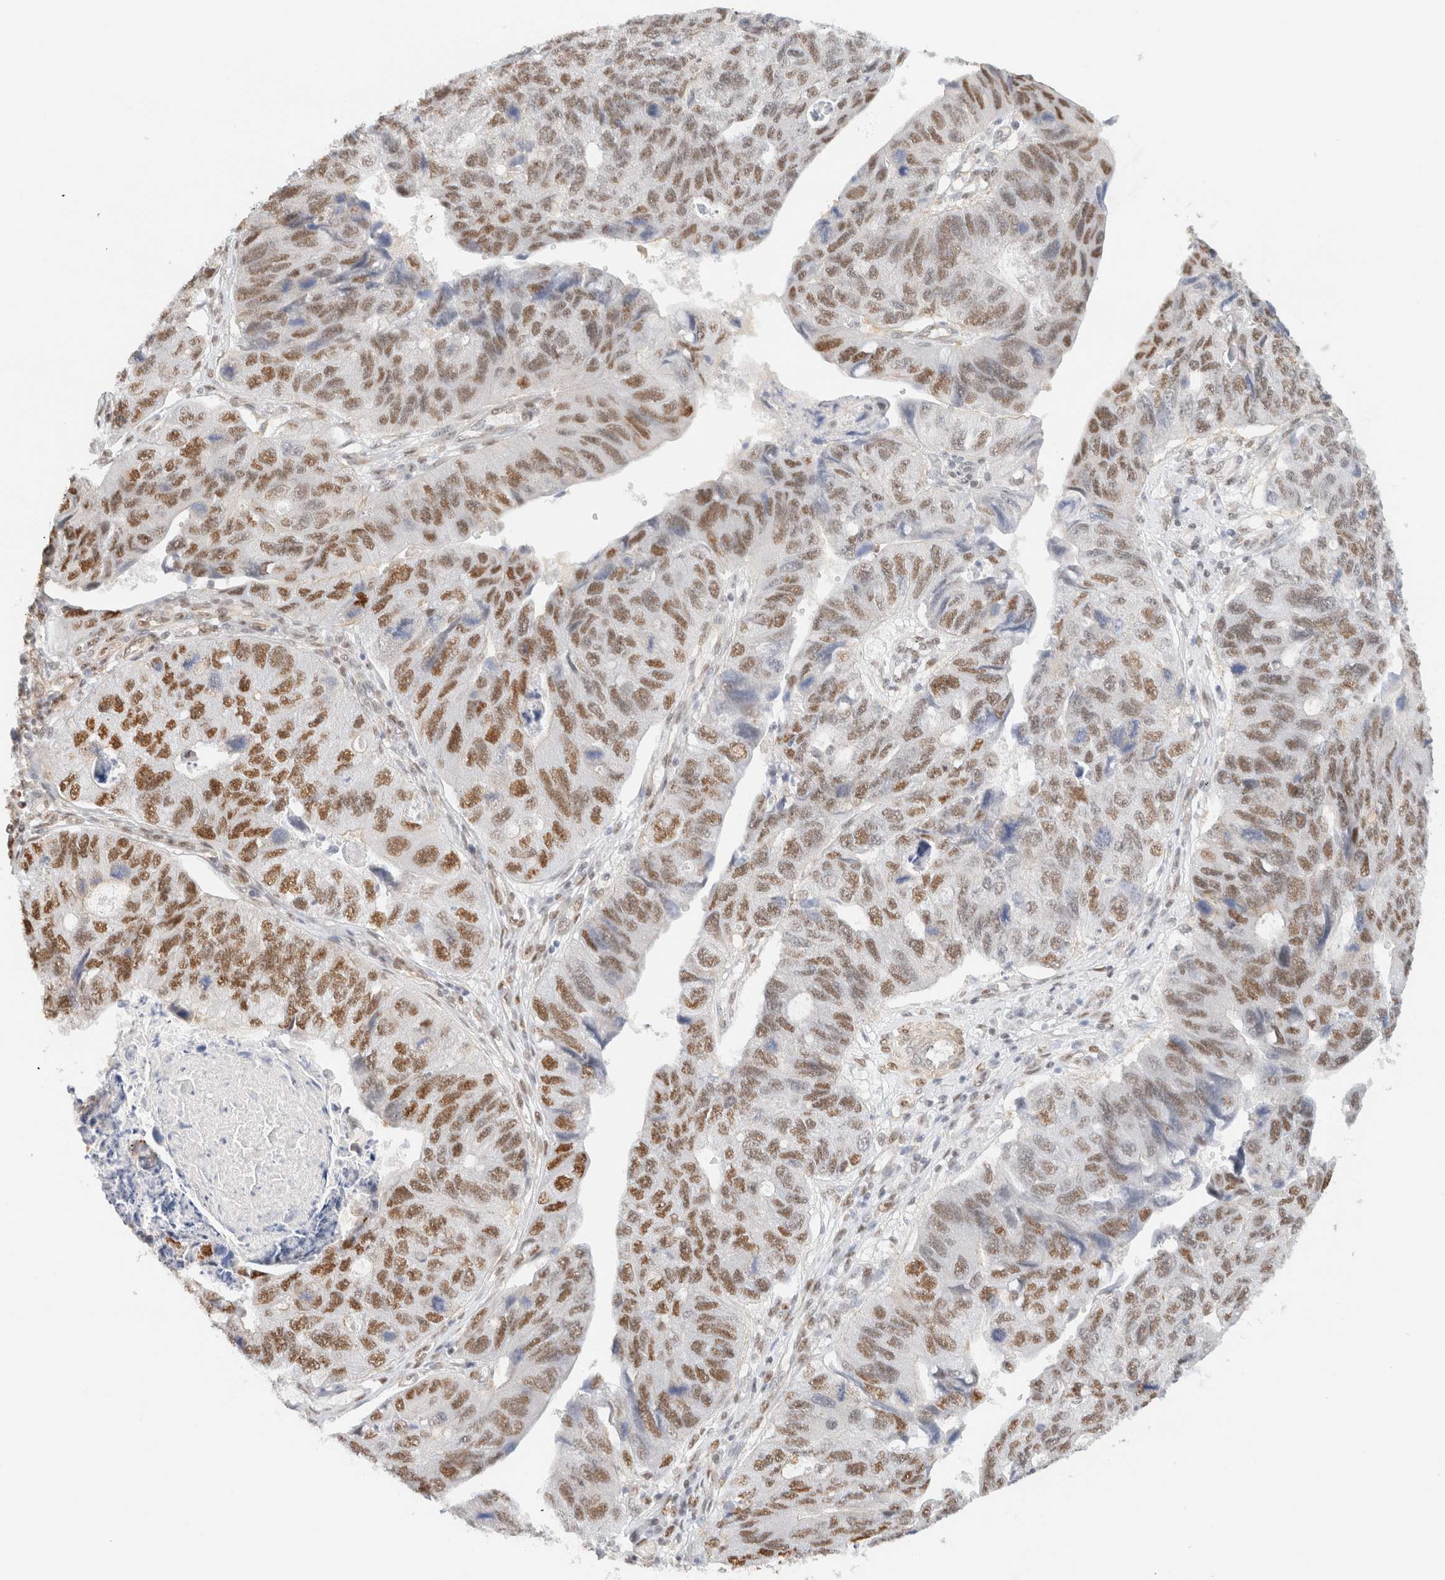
{"staining": {"intensity": "moderate", "quantity": ">75%", "location": "nuclear"}, "tissue": "stomach cancer", "cell_type": "Tumor cells", "image_type": "cancer", "snomed": [{"axis": "morphology", "description": "Adenocarcinoma, NOS"}, {"axis": "topography", "description": "Stomach"}], "caption": "Protein expression analysis of stomach cancer reveals moderate nuclear staining in approximately >75% of tumor cells.", "gene": "ARID5A", "patient": {"sex": "male", "age": 59}}